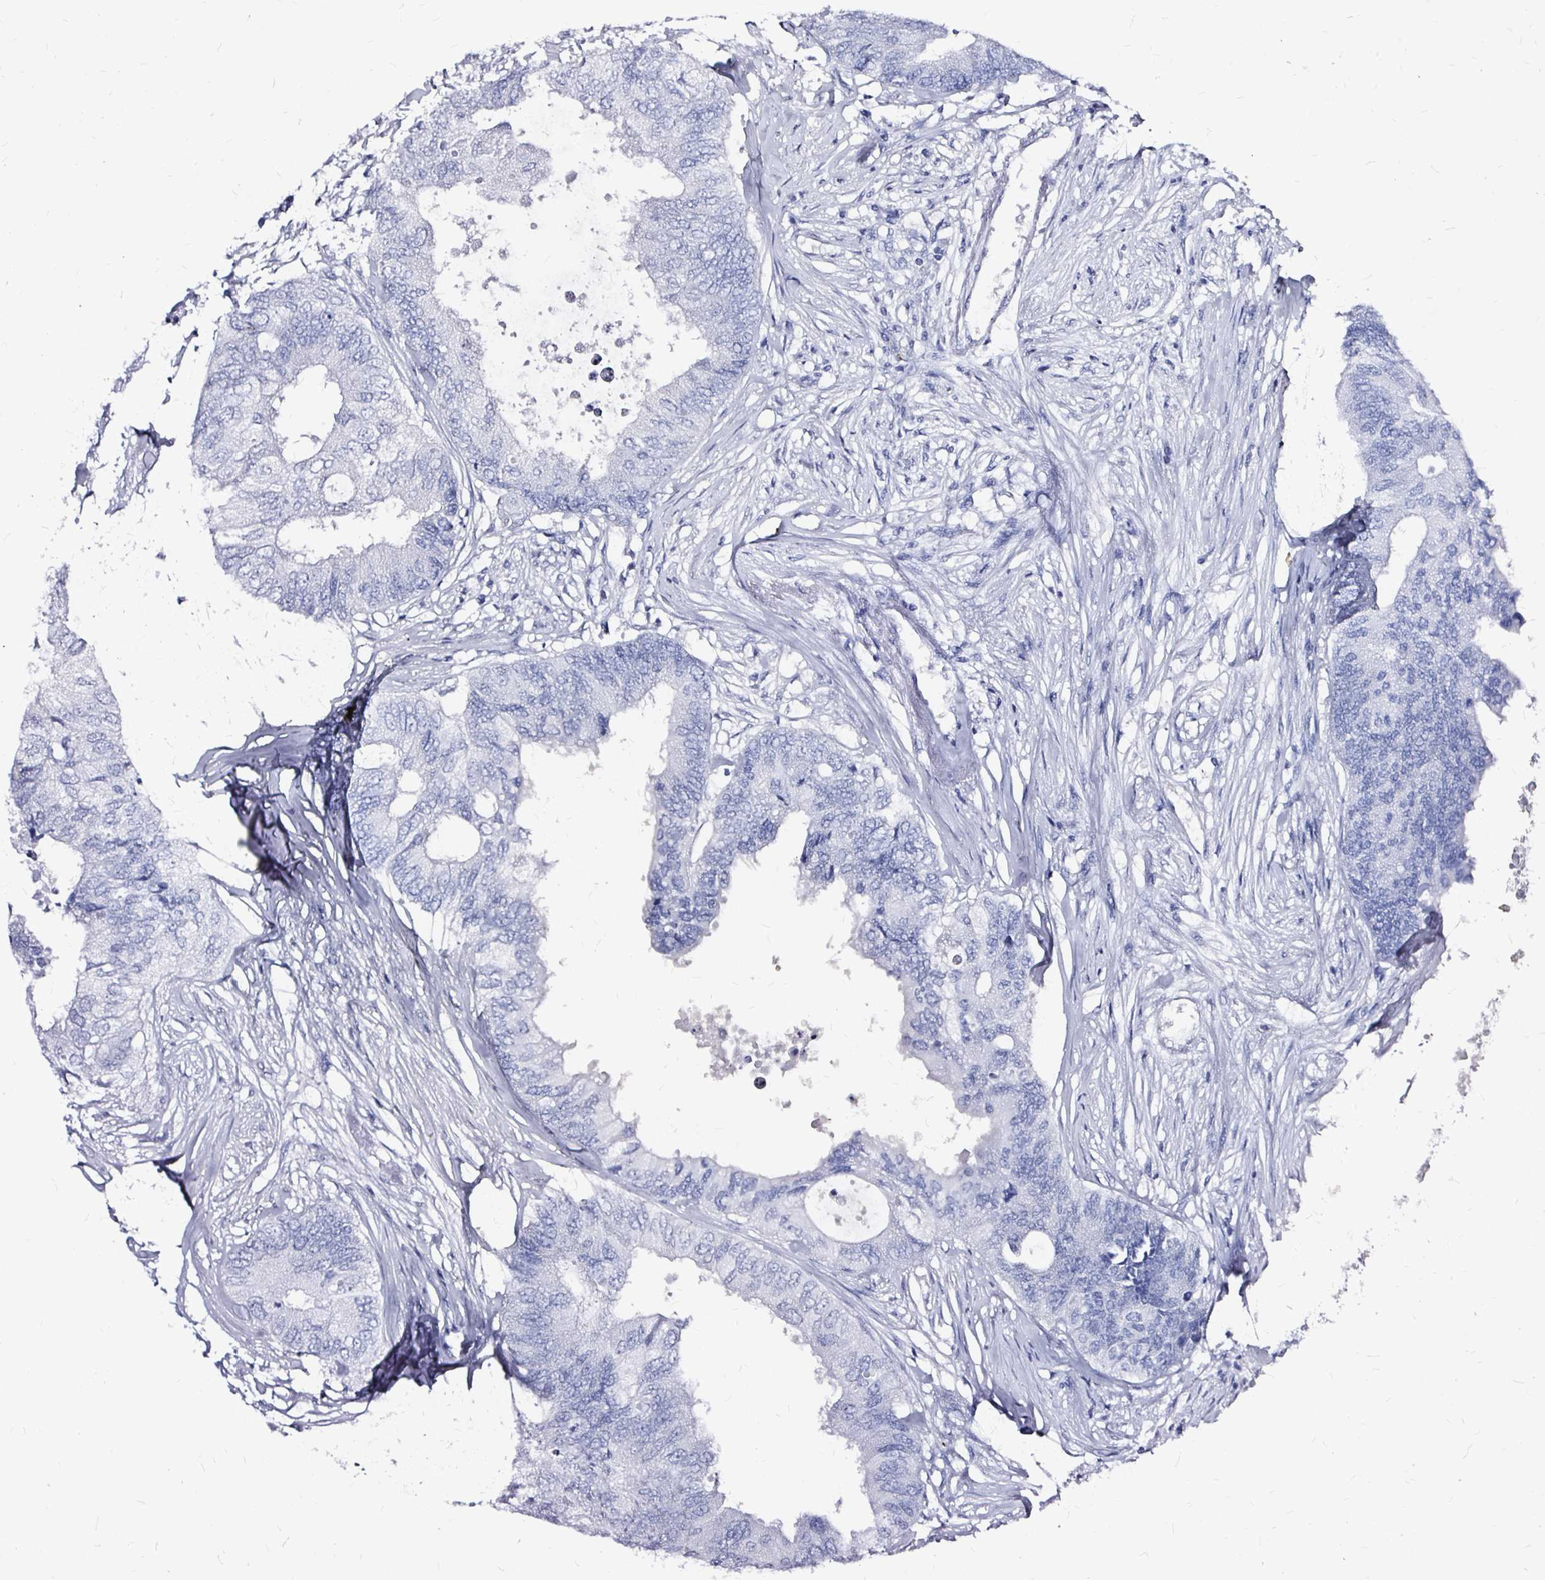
{"staining": {"intensity": "negative", "quantity": "none", "location": "none"}, "tissue": "colorectal cancer", "cell_type": "Tumor cells", "image_type": "cancer", "snomed": [{"axis": "morphology", "description": "Adenocarcinoma, NOS"}, {"axis": "topography", "description": "Colon"}], "caption": "The image exhibits no significant expression in tumor cells of colorectal cancer (adenocarcinoma). (DAB (3,3'-diaminobenzidine) immunohistochemistry visualized using brightfield microscopy, high magnification).", "gene": "LUZP4", "patient": {"sex": "male", "age": 71}}